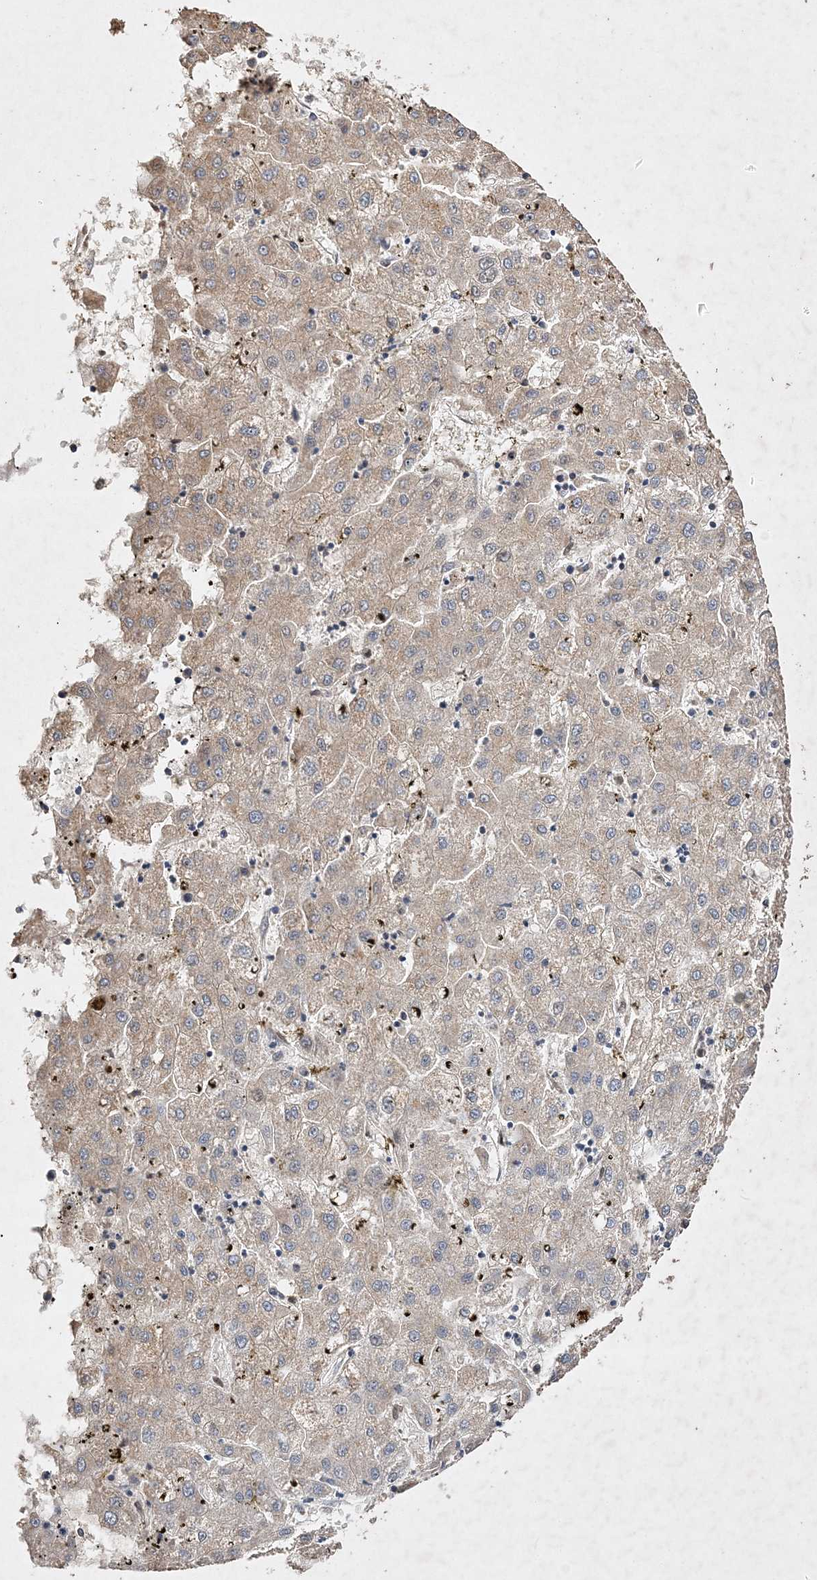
{"staining": {"intensity": "weak", "quantity": "<25%", "location": "cytoplasmic/membranous"}, "tissue": "liver cancer", "cell_type": "Tumor cells", "image_type": "cancer", "snomed": [{"axis": "morphology", "description": "Carcinoma, Hepatocellular, NOS"}, {"axis": "topography", "description": "Liver"}], "caption": "Protein analysis of liver cancer demonstrates no significant expression in tumor cells. (Stains: DAB (3,3'-diaminobenzidine) immunohistochemistry (IHC) with hematoxylin counter stain, Microscopy: brightfield microscopy at high magnification).", "gene": "C3orf38", "patient": {"sex": "male", "age": 72}}